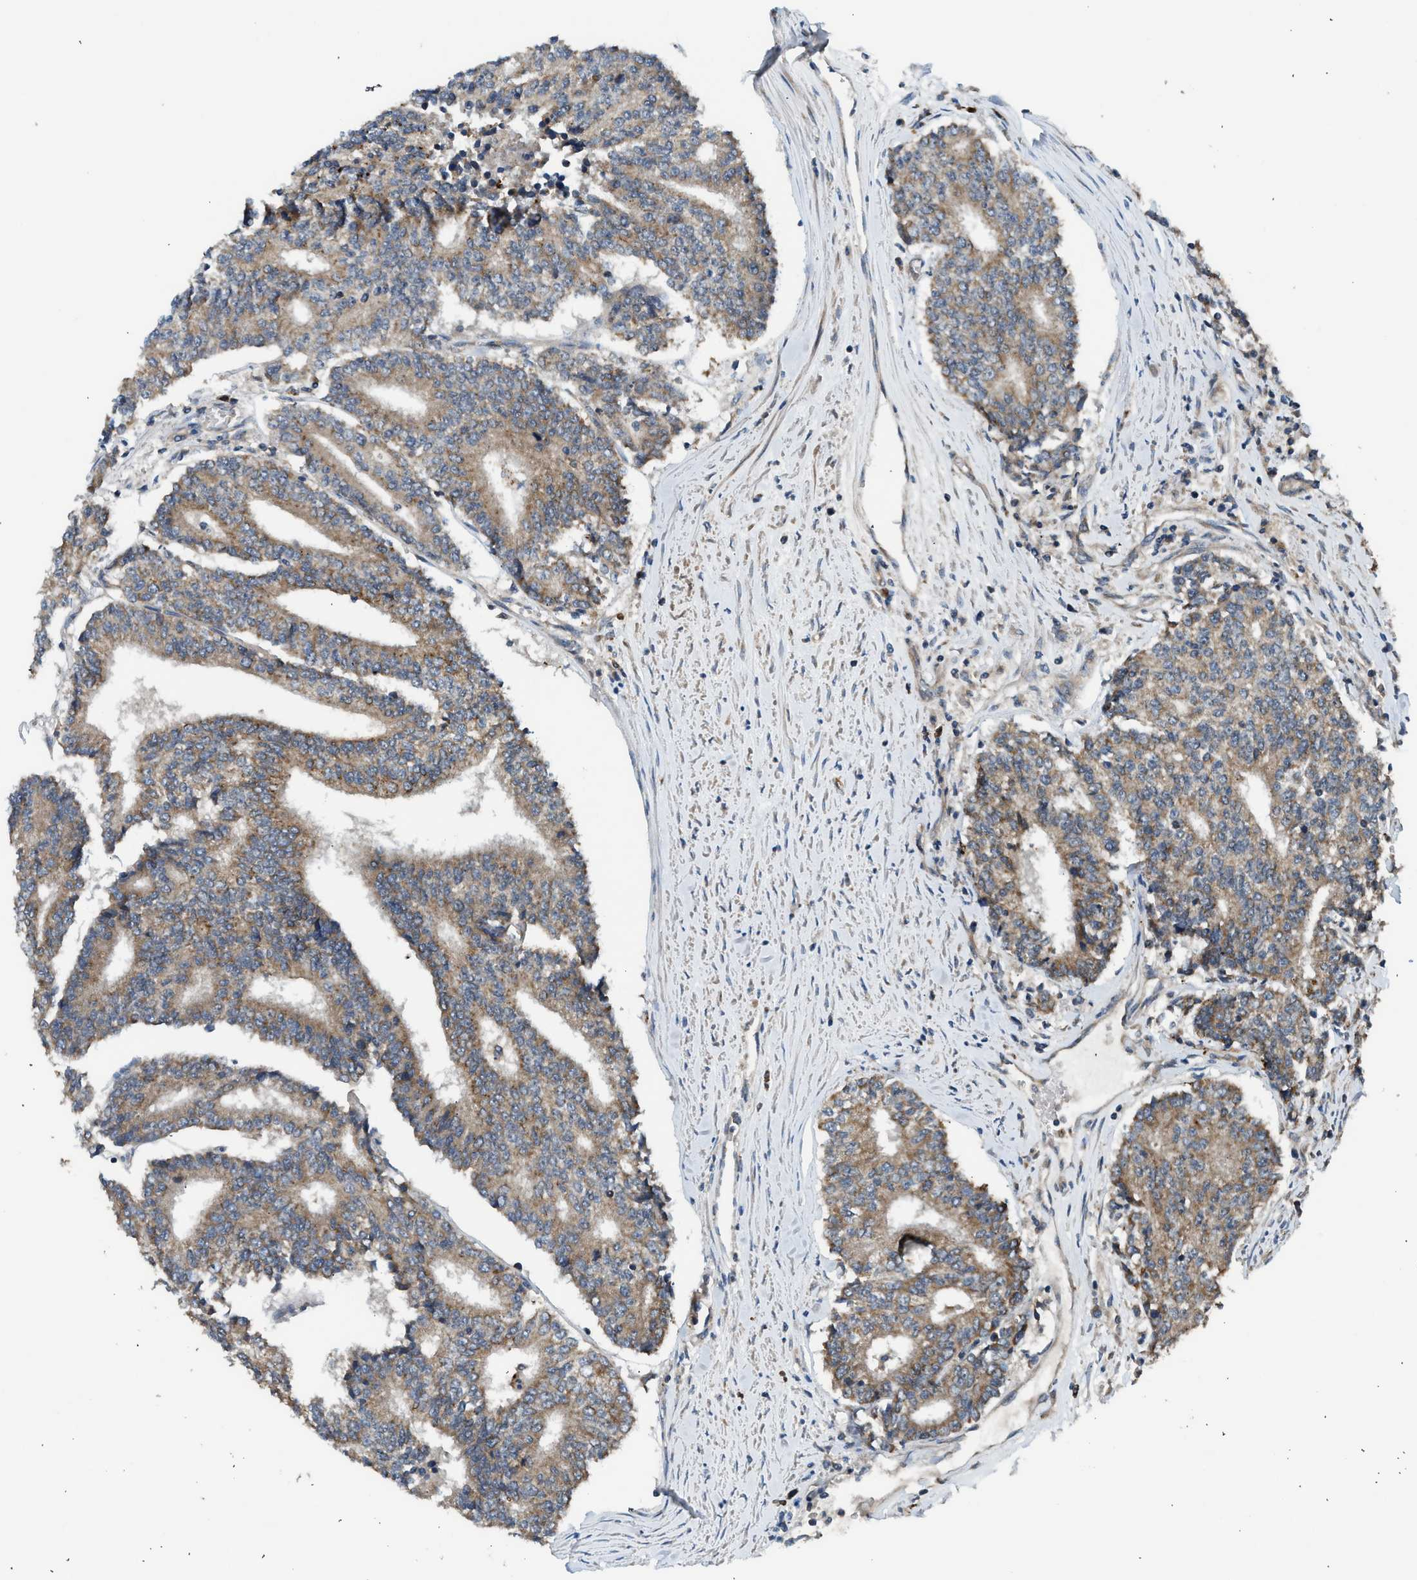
{"staining": {"intensity": "moderate", "quantity": ">75%", "location": "cytoplasmic/membranous"}, "tissue": "prostate cancer", "cell_type": "Tumor cells", "image_type": "cancer", "snomed": [{"axis": "morphology", "description": "Normal tissue, NOS"}, {"axis": "morphology", "description": "Adenocarcinoma, High grade"}, {"axis": "topography", "description": "Prostate"}, {"axis": "topography", "description": "Seminal veicle"}], "caption": "Approximately >75% of tumor cells in human adenocarcinoma (high-grade) (prostate) show moderate cytoplasmic/membranous protein positivity as visualized by brown immunohistochemical staining.", "gene": "STARD3", "patient": {"sex": "male", "age": 55}}